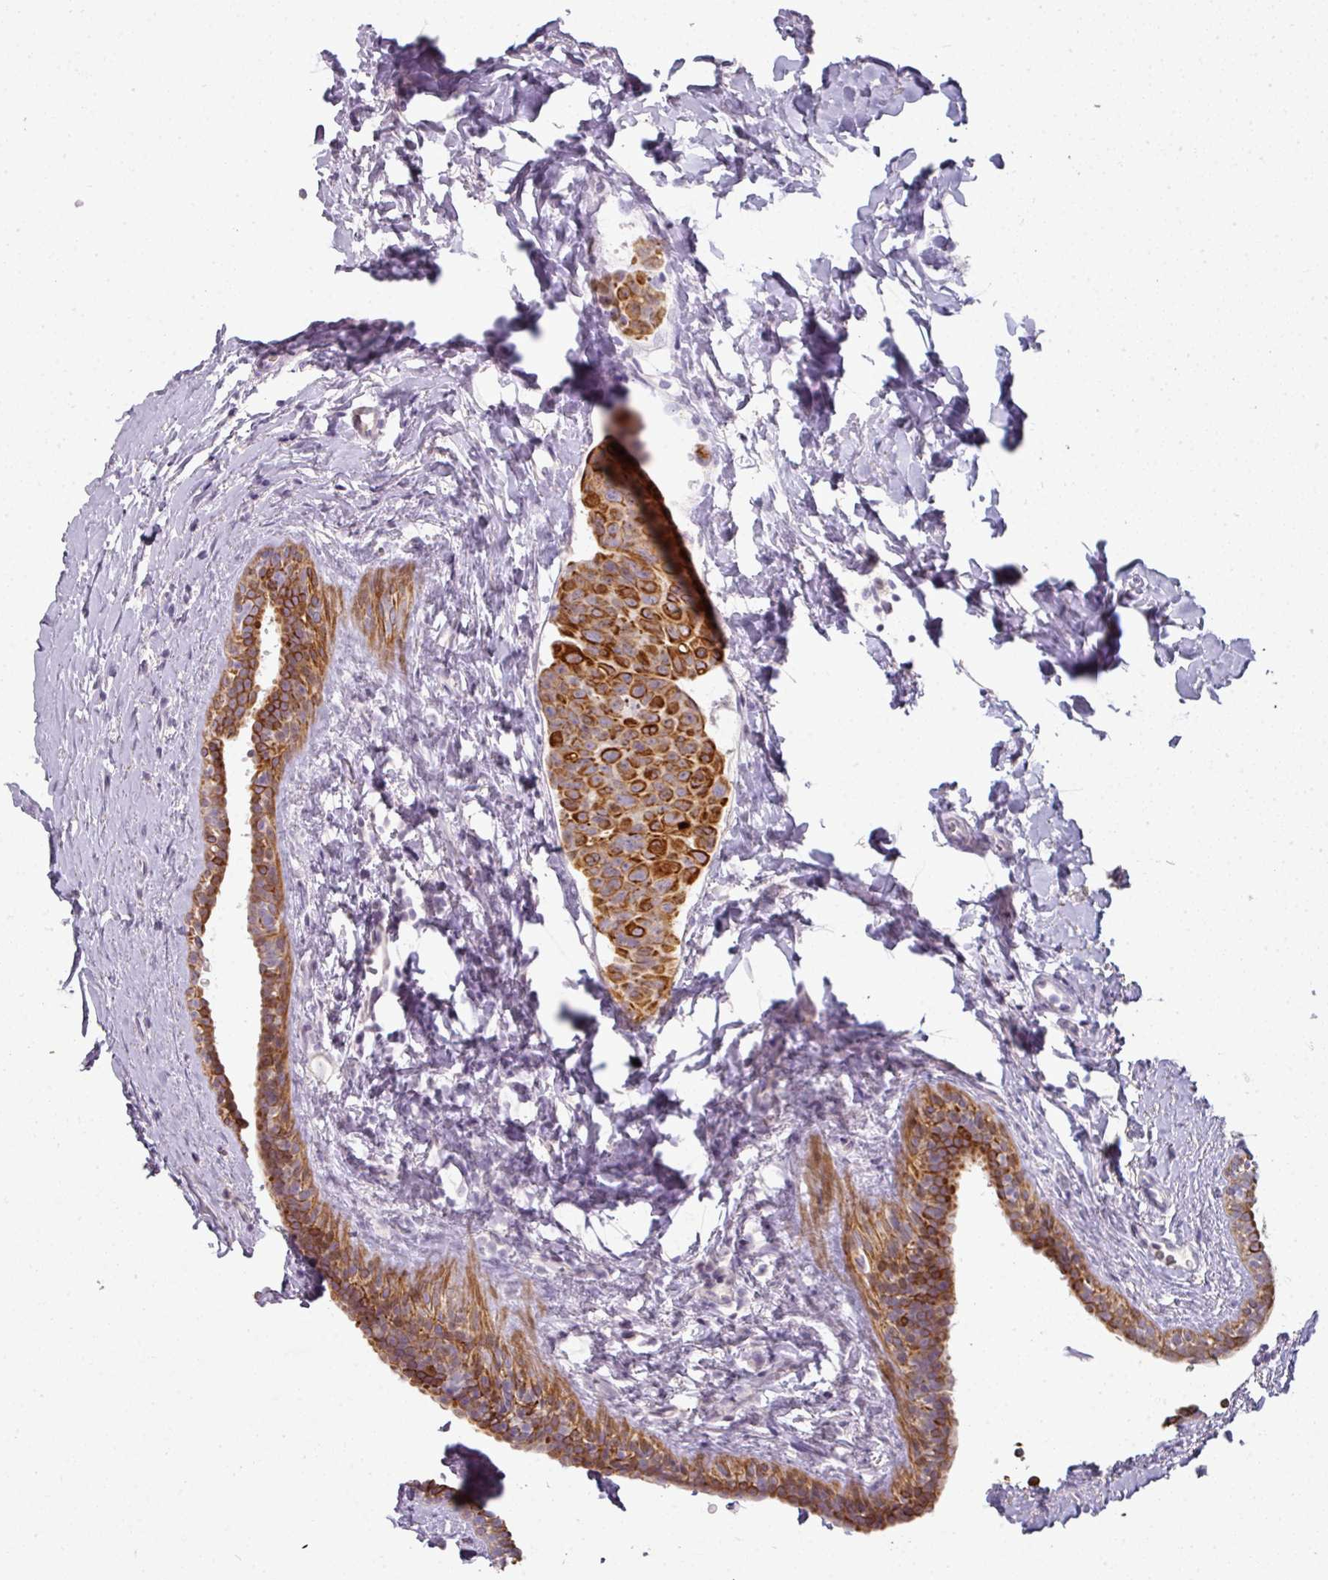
{"staining": {"intensity": "strong", "quantity": ">75%", "location": "cytoplasmic/membranous"}, "tissue": "breast cancer", "cell_type": "Tumor cells", "image_type": "cancer", "snomed": [{"axis": "morphology", "description": "Duct carcinoma"}, {"axis": "topography", "description": "Breast"}], "caption": "Breast cancer was stained to show a protein in brown. There is high levels of strong cytoplasmic/membranous staining in approximately >75% of tumor cells. (DAB IHC with brightfield microscopy, high magnification).", "gene": "GTF2H3", "patient": {"sex": "female", "age": 40}}